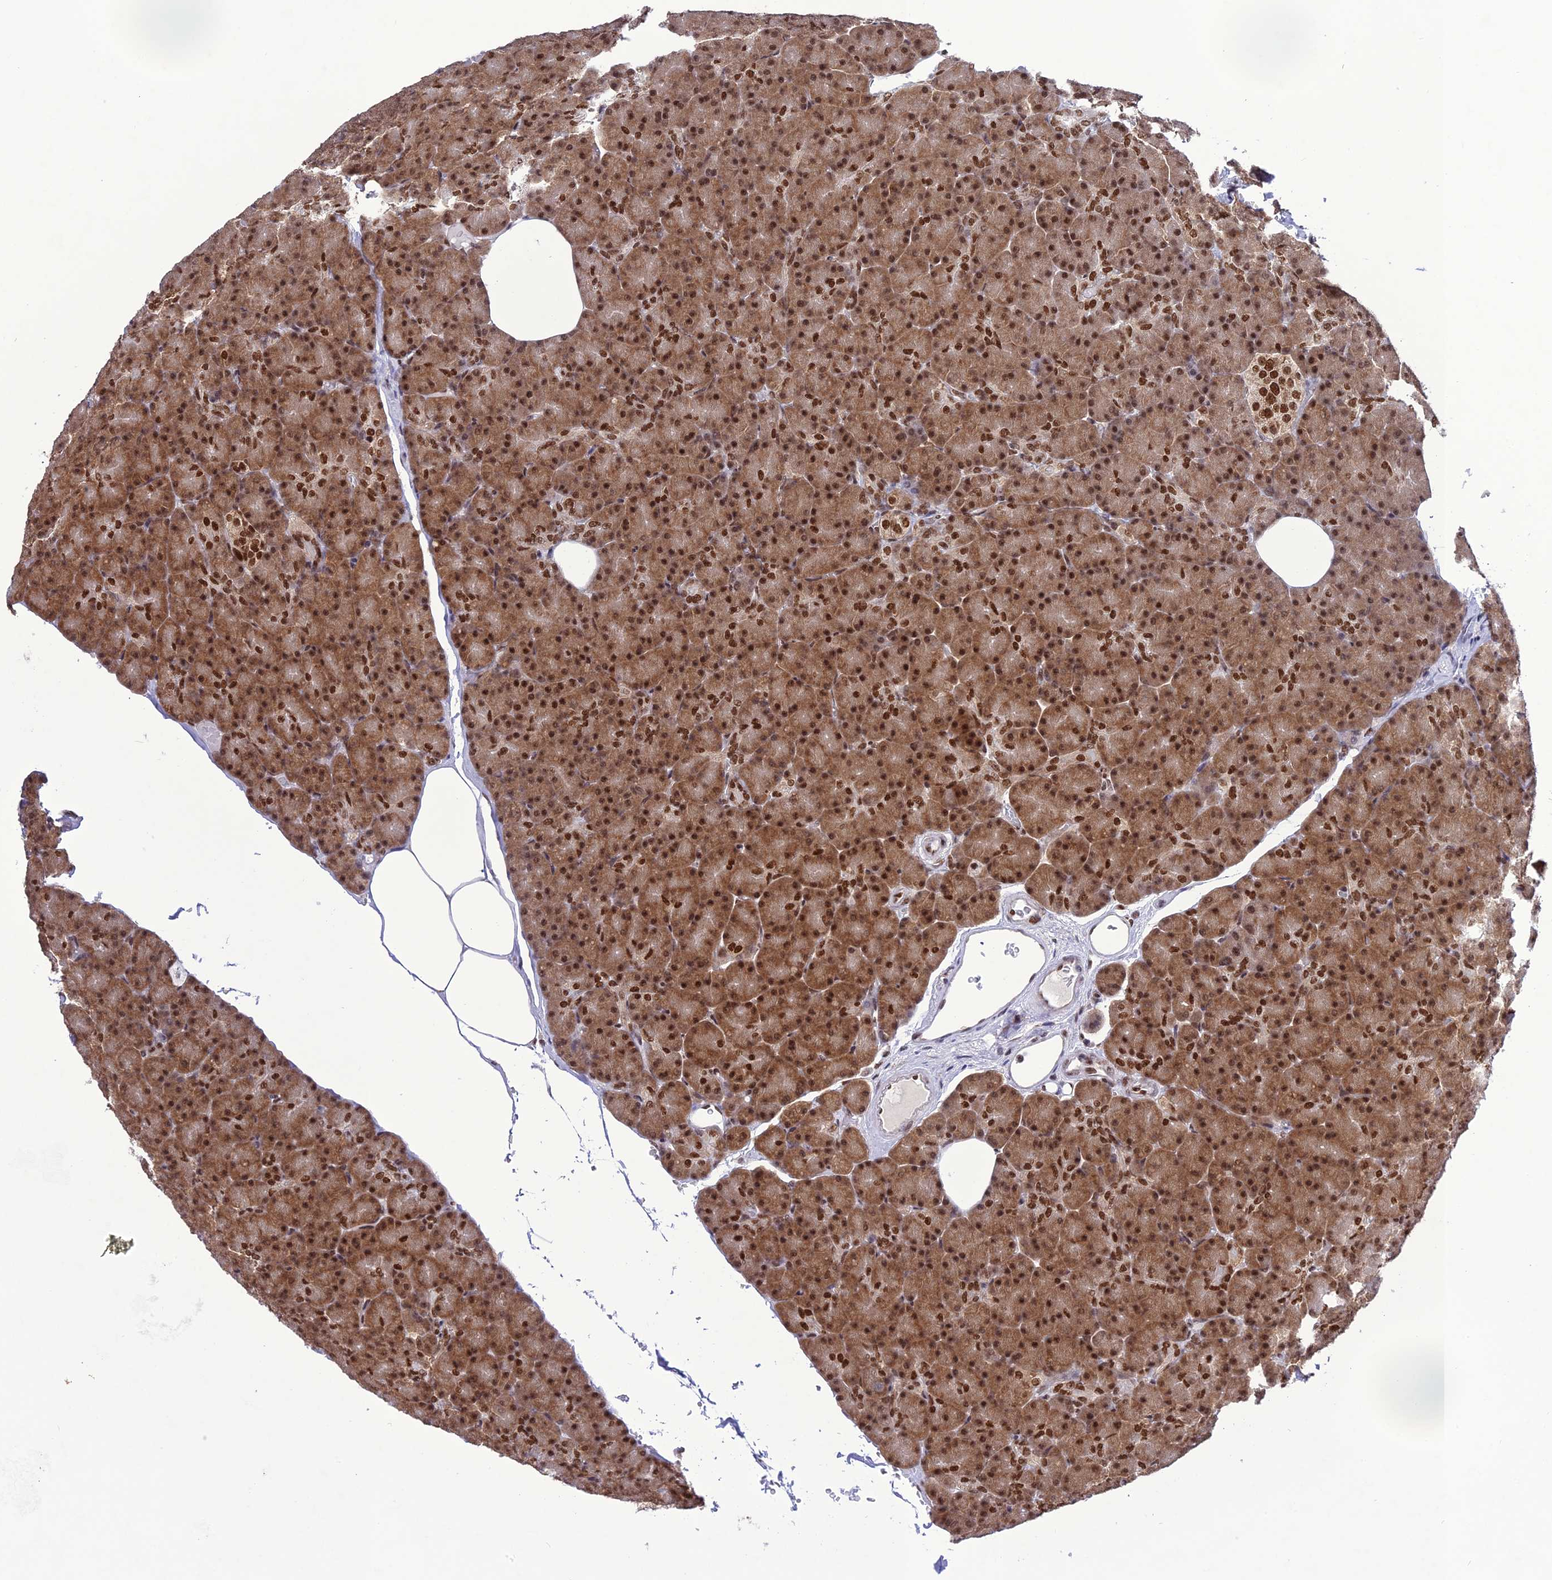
{"staining": {"intensity": "strong", "quantity": ">75%", "location": "cytoplasmic/membranous,nuclear"}, "tissue": "pancreas", "cell_type": "Exocrine glandular cells", "image_type": "normal", "snomed": [{"axis": "morphology", "description": "Normal tissue, NOS"}, {"axis": "topography", "description": "Pancreas"}], "caption": "Immunohistochemical staining of normal pancreas exhibits high levels of strong cytoplasmic/membranous,nuclear expression in about >75% of exocrine glandular cells.", "gene": "DDX1", "patient": {"sex": "female", "age": 43}}